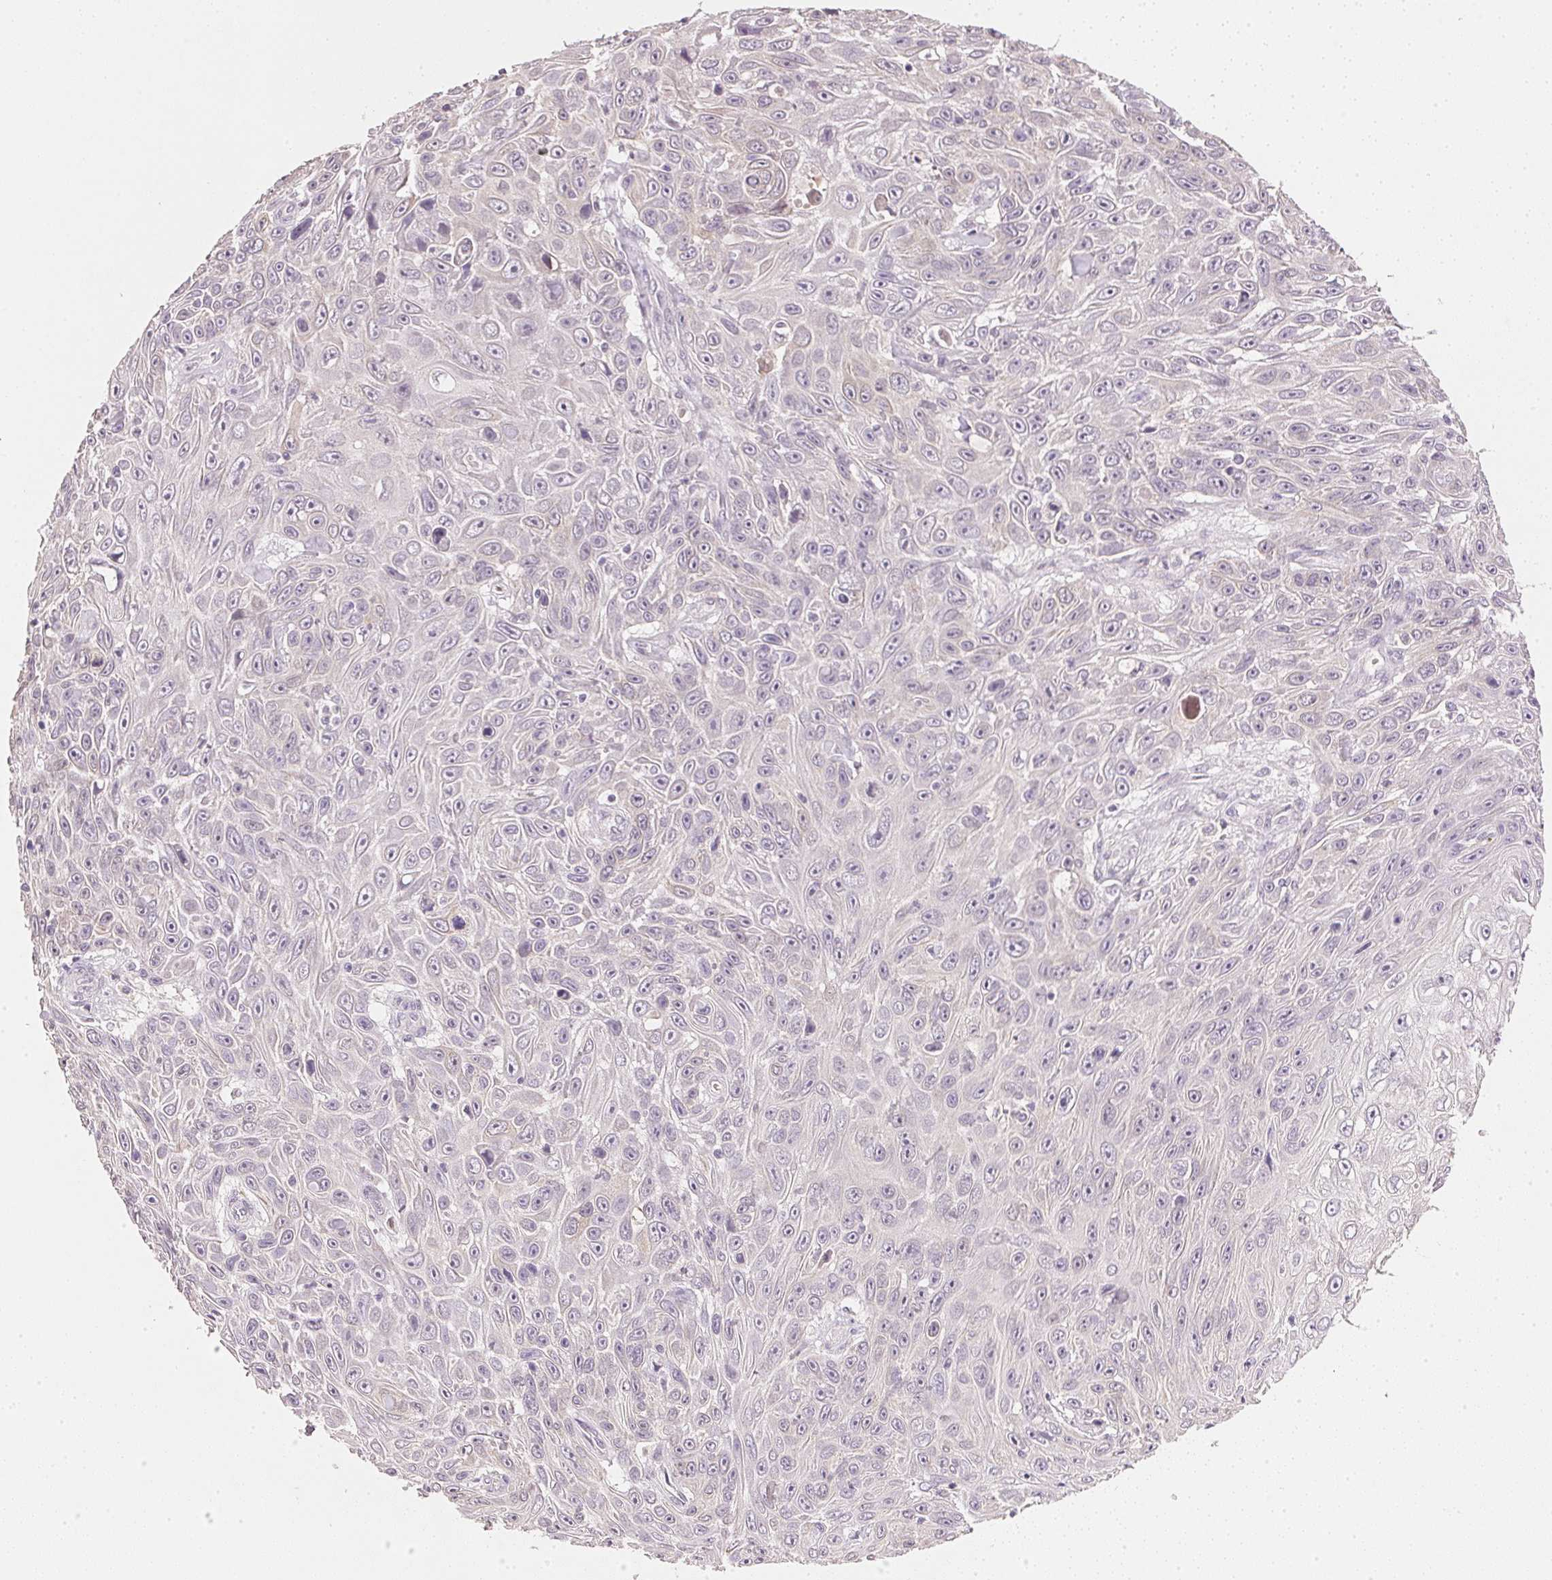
{"staining": {"intensity": "negative", "quantity": "none", "location": "none"}, "tissue": "skin cancer", "cell_type": "Tumor cells", "image_type": "cancer", "snomed": [{"axis": "morphology", "description": "Squamous cell carcinoma, NOS"}, {"axis": "topography", "description": "Skin"}], "caption": "This photomicrograph is of skin cancer (squamous cell carcinoma) stained with immunohistochemistry to label a protein in brown with the nuclei are counter-stained blue. There is no expression in tumor cells.", "gene": "DHCR24", "patient": {"sex": "male", "age": 82}}